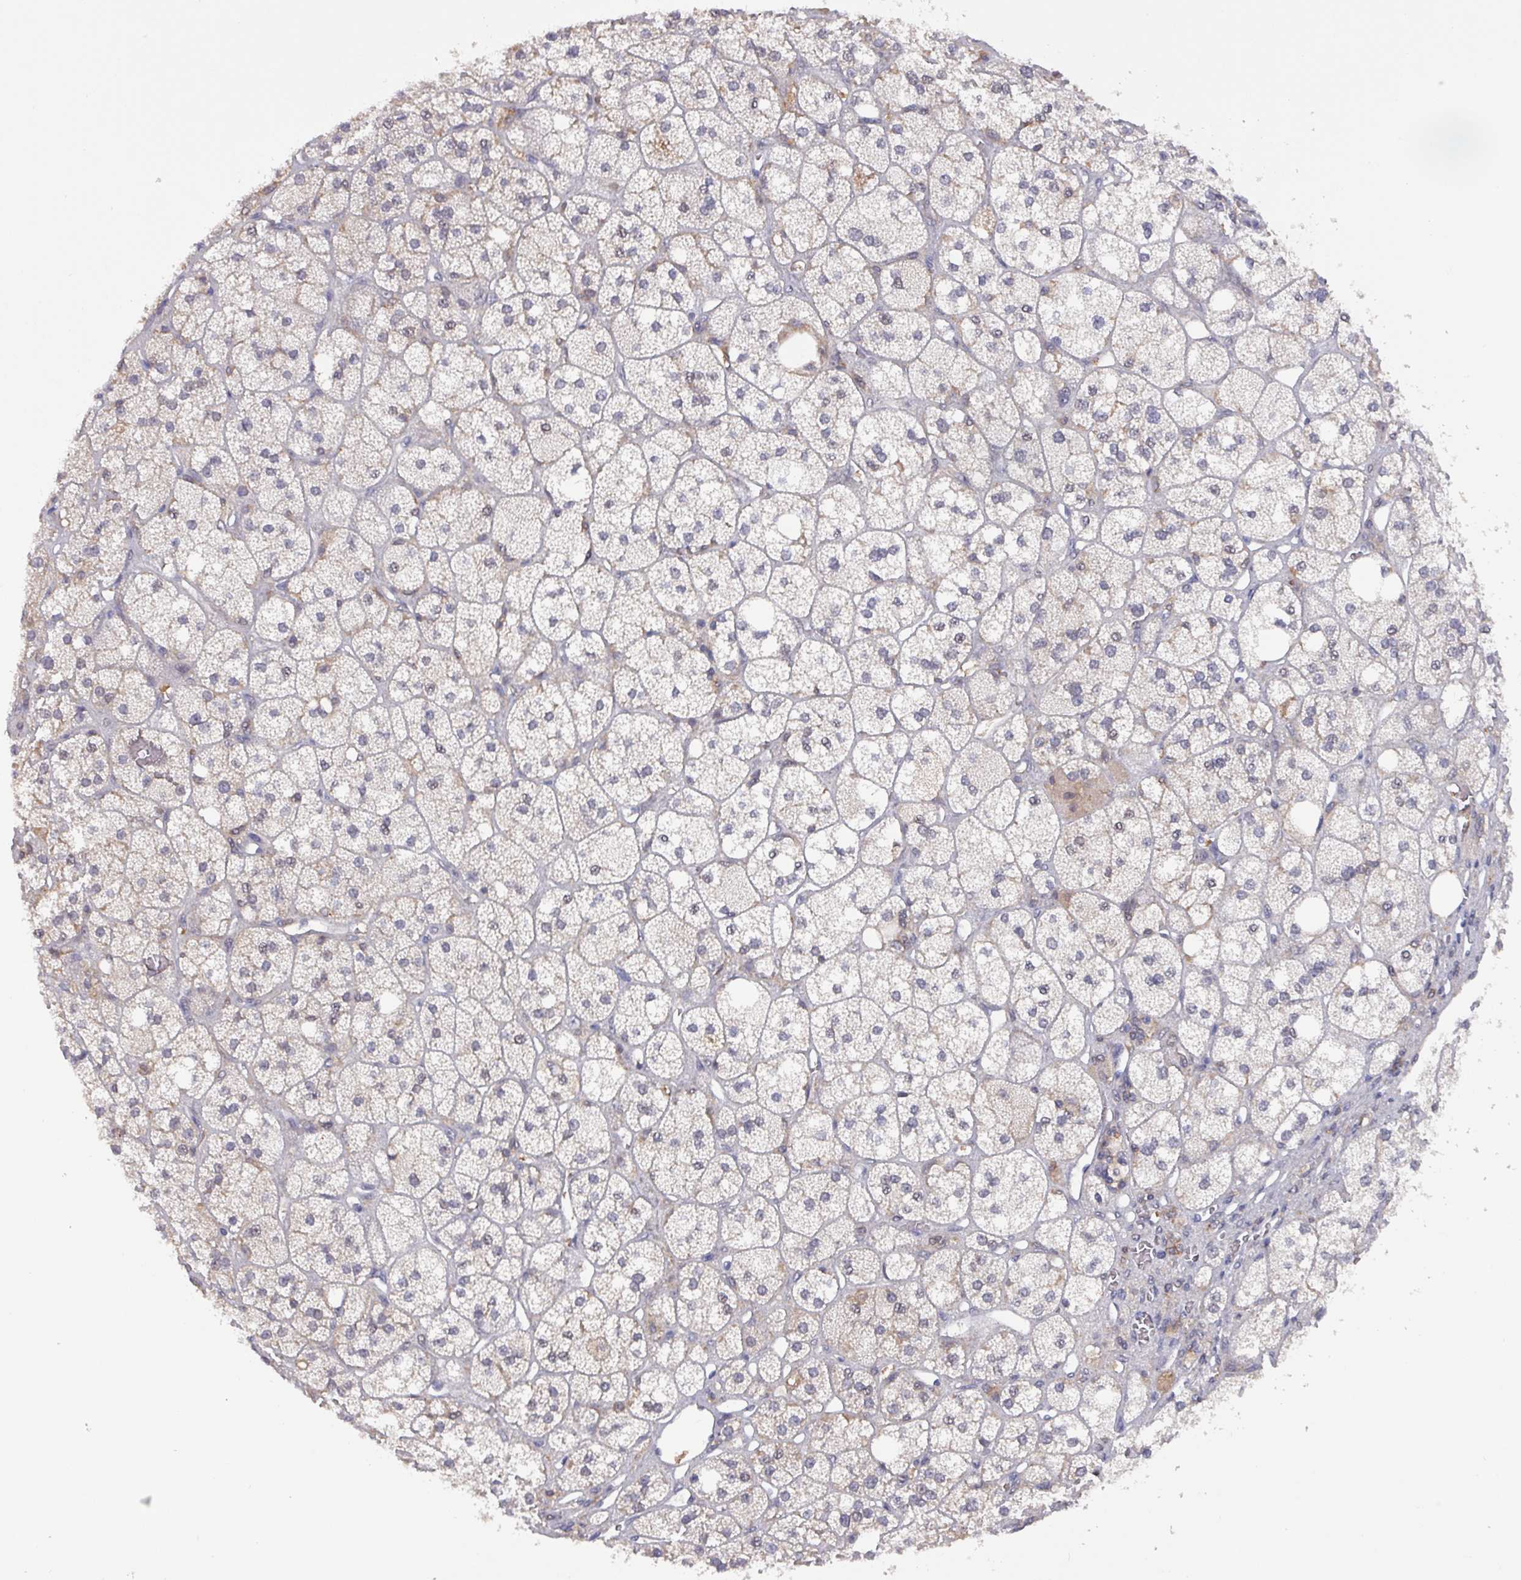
{"staining": {"intensity": "negative", "quantity": "none", "location": "none"}, "tissue": "adrenal gland", "cell_type": "Glandular cells", "image_type": "normal", "snomed": [{"axis": "morphology", "description": "Normal tissue, NOS"}, {"axis": "topography", "description": "Adrenal gland"}], "caption": "DAB (3,3'-diaminobenzidine) immunohistochemical staining of benign adrenal gland shows no significant positivity in glandular cells. The staining was performed using DAB (3,3'-diaminobenzidine) to visualize the protein expression in brown, while the nuclei were stained in blue with hematoxylin (Magnification: 20x).", "gene": "PRRX1", "patient": {"sex": "male", "age": 61}}